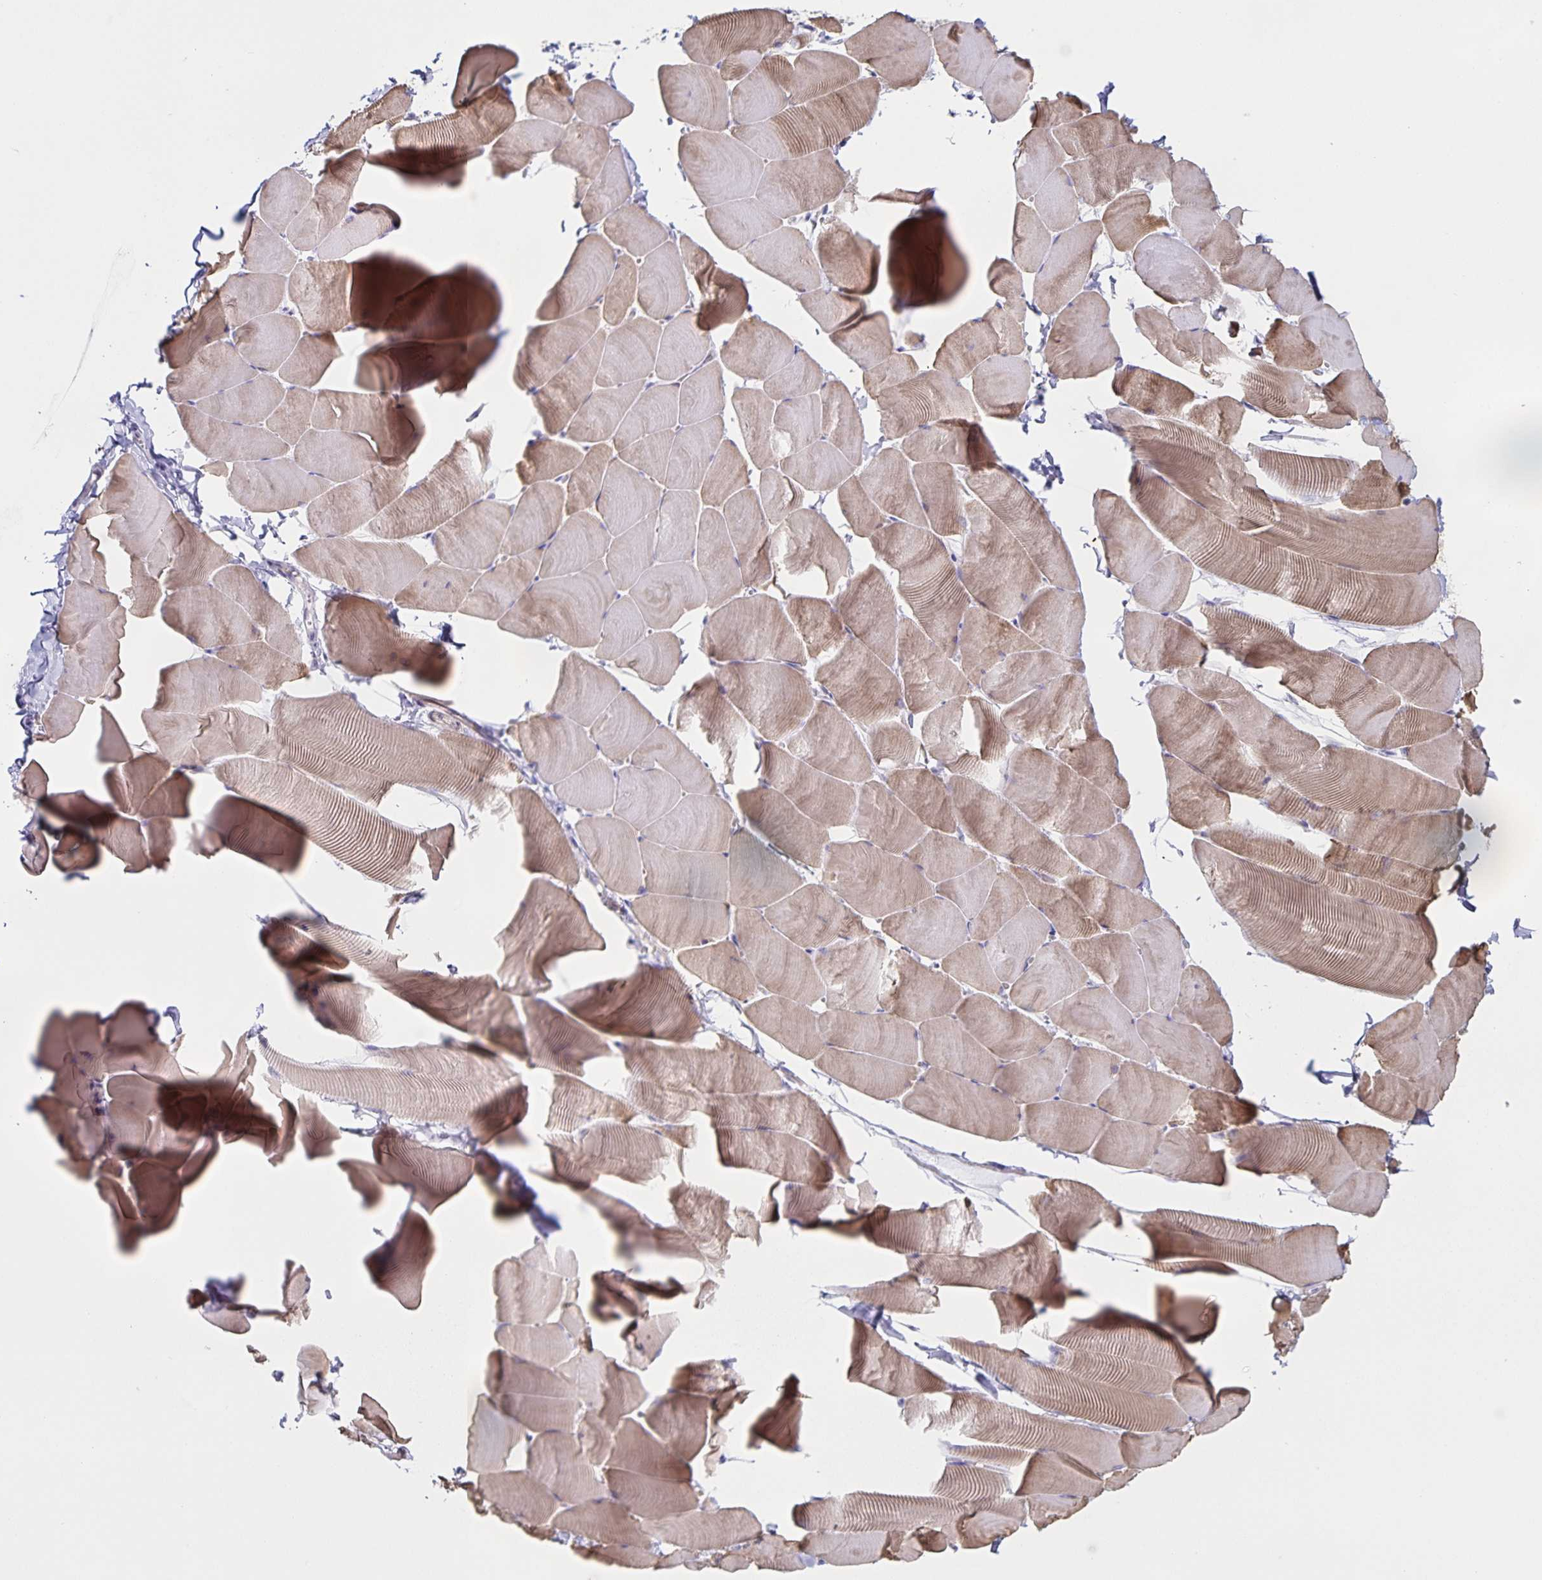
{"staining": {"intensity": "moderate", "quantity": "25%-75%", "location": "cytoplasmic/membranous"}, "tissue": "skeletal muscle", "cell_type": "Myocytes", "image_type": "normal", "snomed": [{"axis": "morphology", "description": "Normal tissue, NOS"}, {"axis": "topography", "description": "Skeletal muscle"}], "caption": "Immunohistochemical staining of normal human skeletal muscle exhibits medium levels of moderate cytoplasmic/membranous staining in approximately 25%-75% of myocytes. (IHC, brightfield microscopy, high magnification).", "gene": "CENPH", "patient": {"sex": "male", "age": 25}}